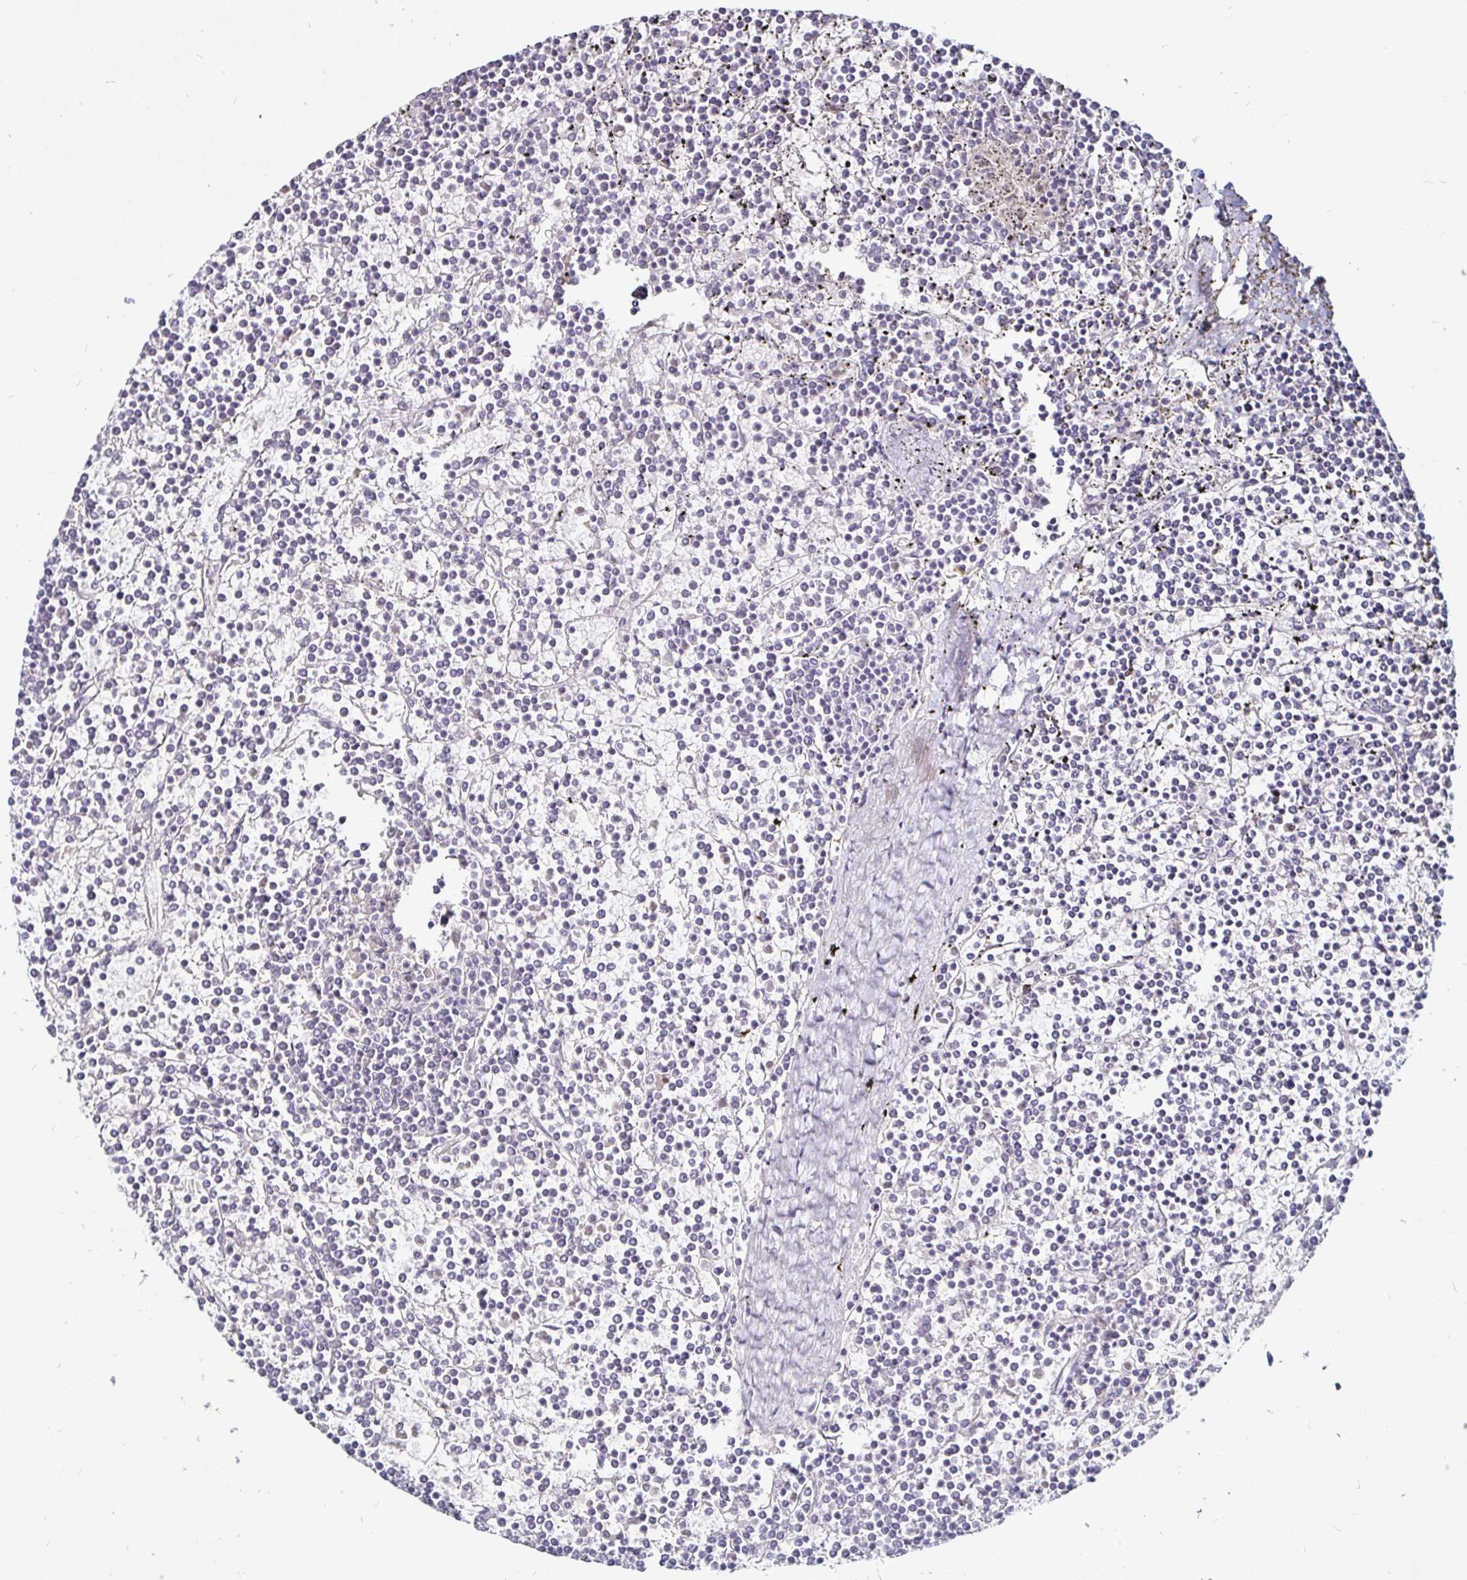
{"staining": {"intensity": "negative", "quantity": "none", "location": "none"}, "tissue": "lymphoma", "cell_type": "Tumor cells", "image_type": "cancer", "snomed": [{"axis": "morphology", "description": "Malignant lymphoma, non-Hodgkin's type, Low grade"}, {"axis": "topography", "description": "Spleen"}], "caption": "Immunohistochemistry histopathology image of neoplastic tissue: human lymphoma stained with DAB (3,3'-diaminobenzidine) reveals no significant protein staining in tumor cells.", "gene": "FAIM2", "patient": {"sex": "female", "age": 19}}